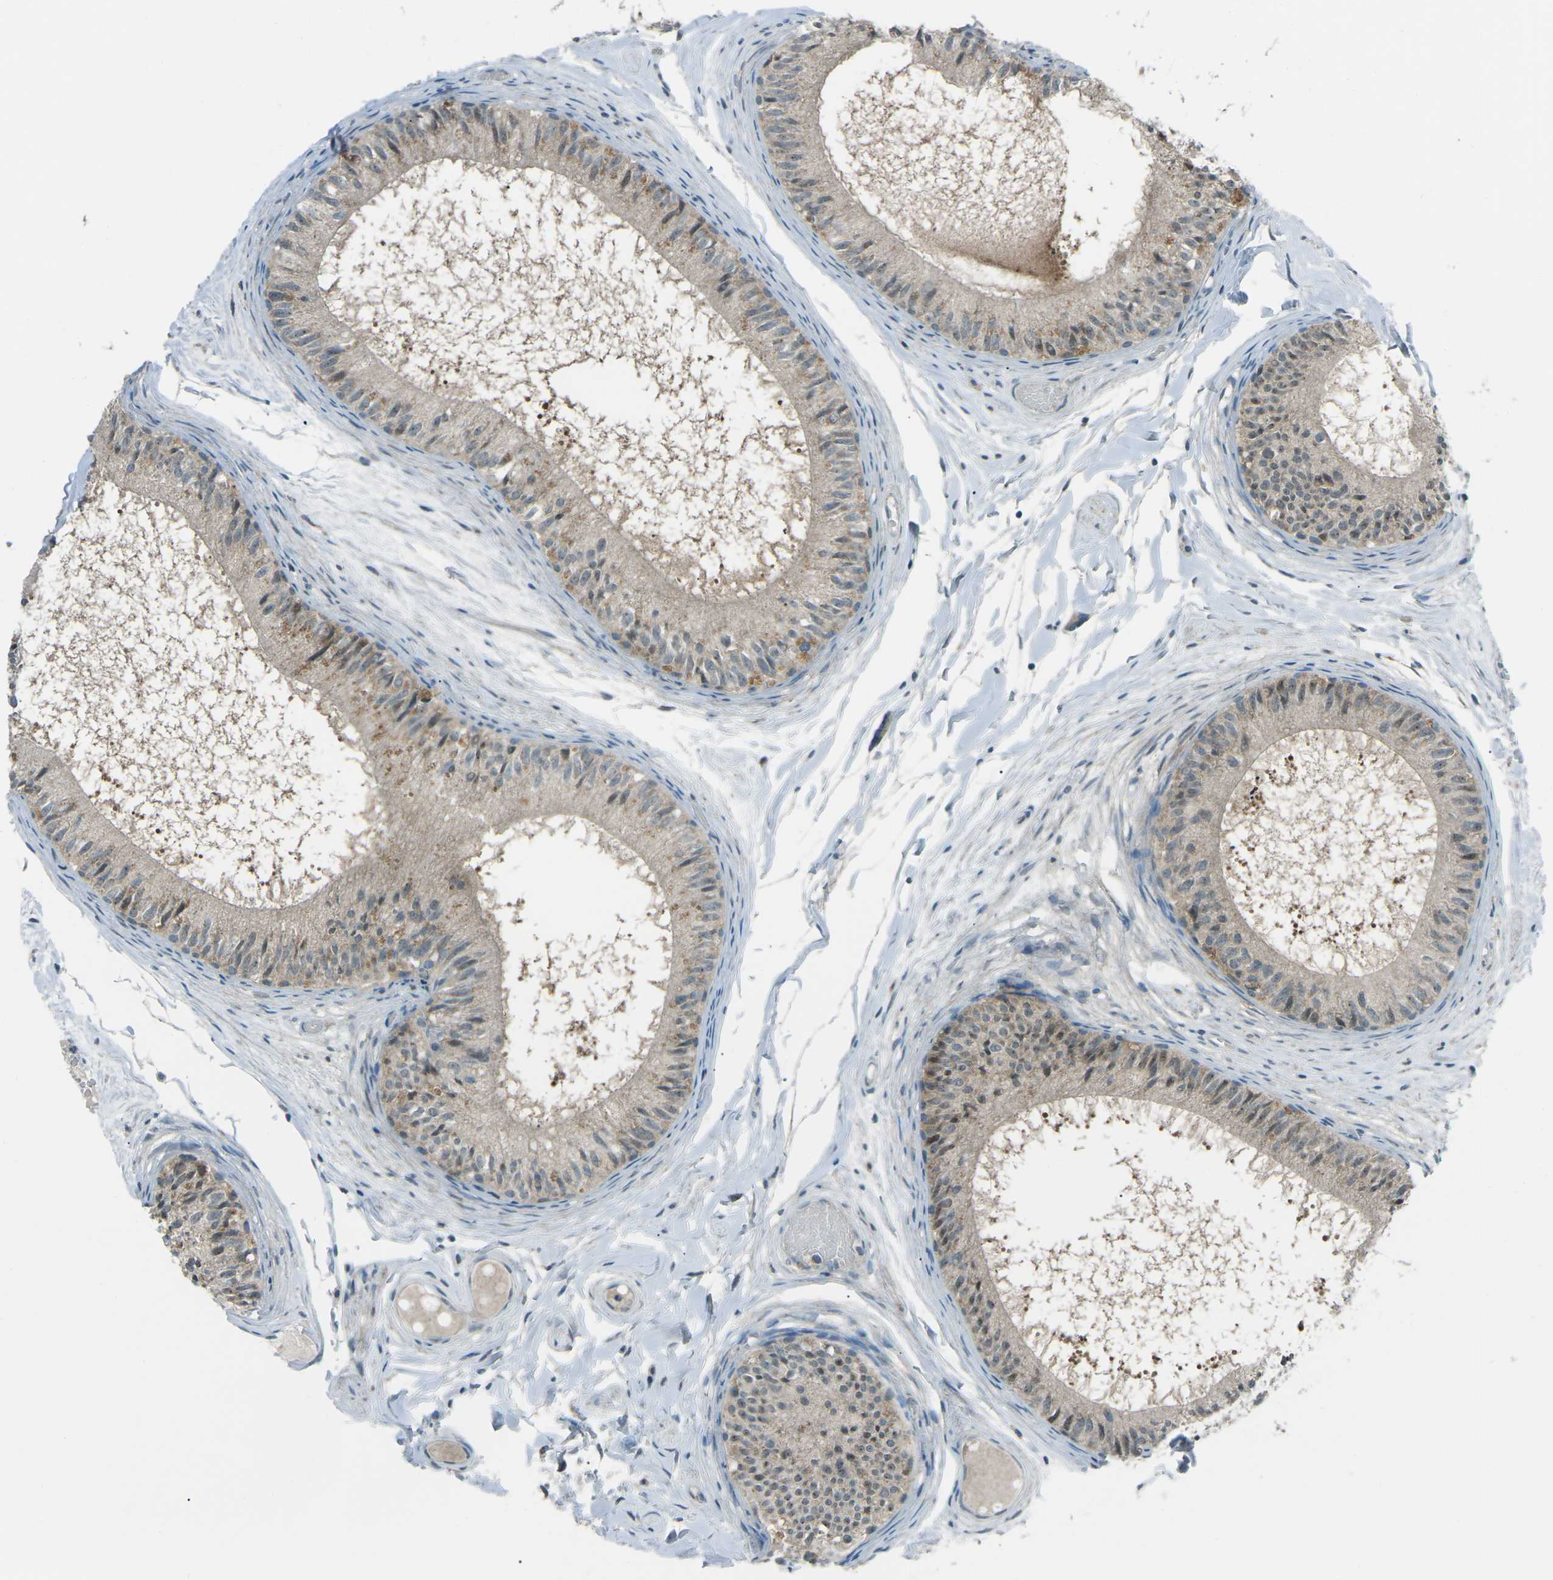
{"staining": {"intensity": "moderate", "quantity": "<25%", "location": "cytoplasmic/membranous,nuclear"}, "tissue": "epididymis", "cell_type": "Glandular cells", "image_type": "normal", "snomed": [{"axis": "morphology", "description": "Normal tissue, NOS"}, {"axis": "topography", "description": "Epididymis"}], "caption": "Glandular cells exhibit moderate cytoplasmic/membranous,nuclear staining in approximately <25% of cells in benign epididymis. (DAB (3,3'-diaminobenzidine) IHC, brown staining for protein, blue staining for nuclei).", "gene": "PRKCA", "patient": {"sex": "male", "age": 46}}